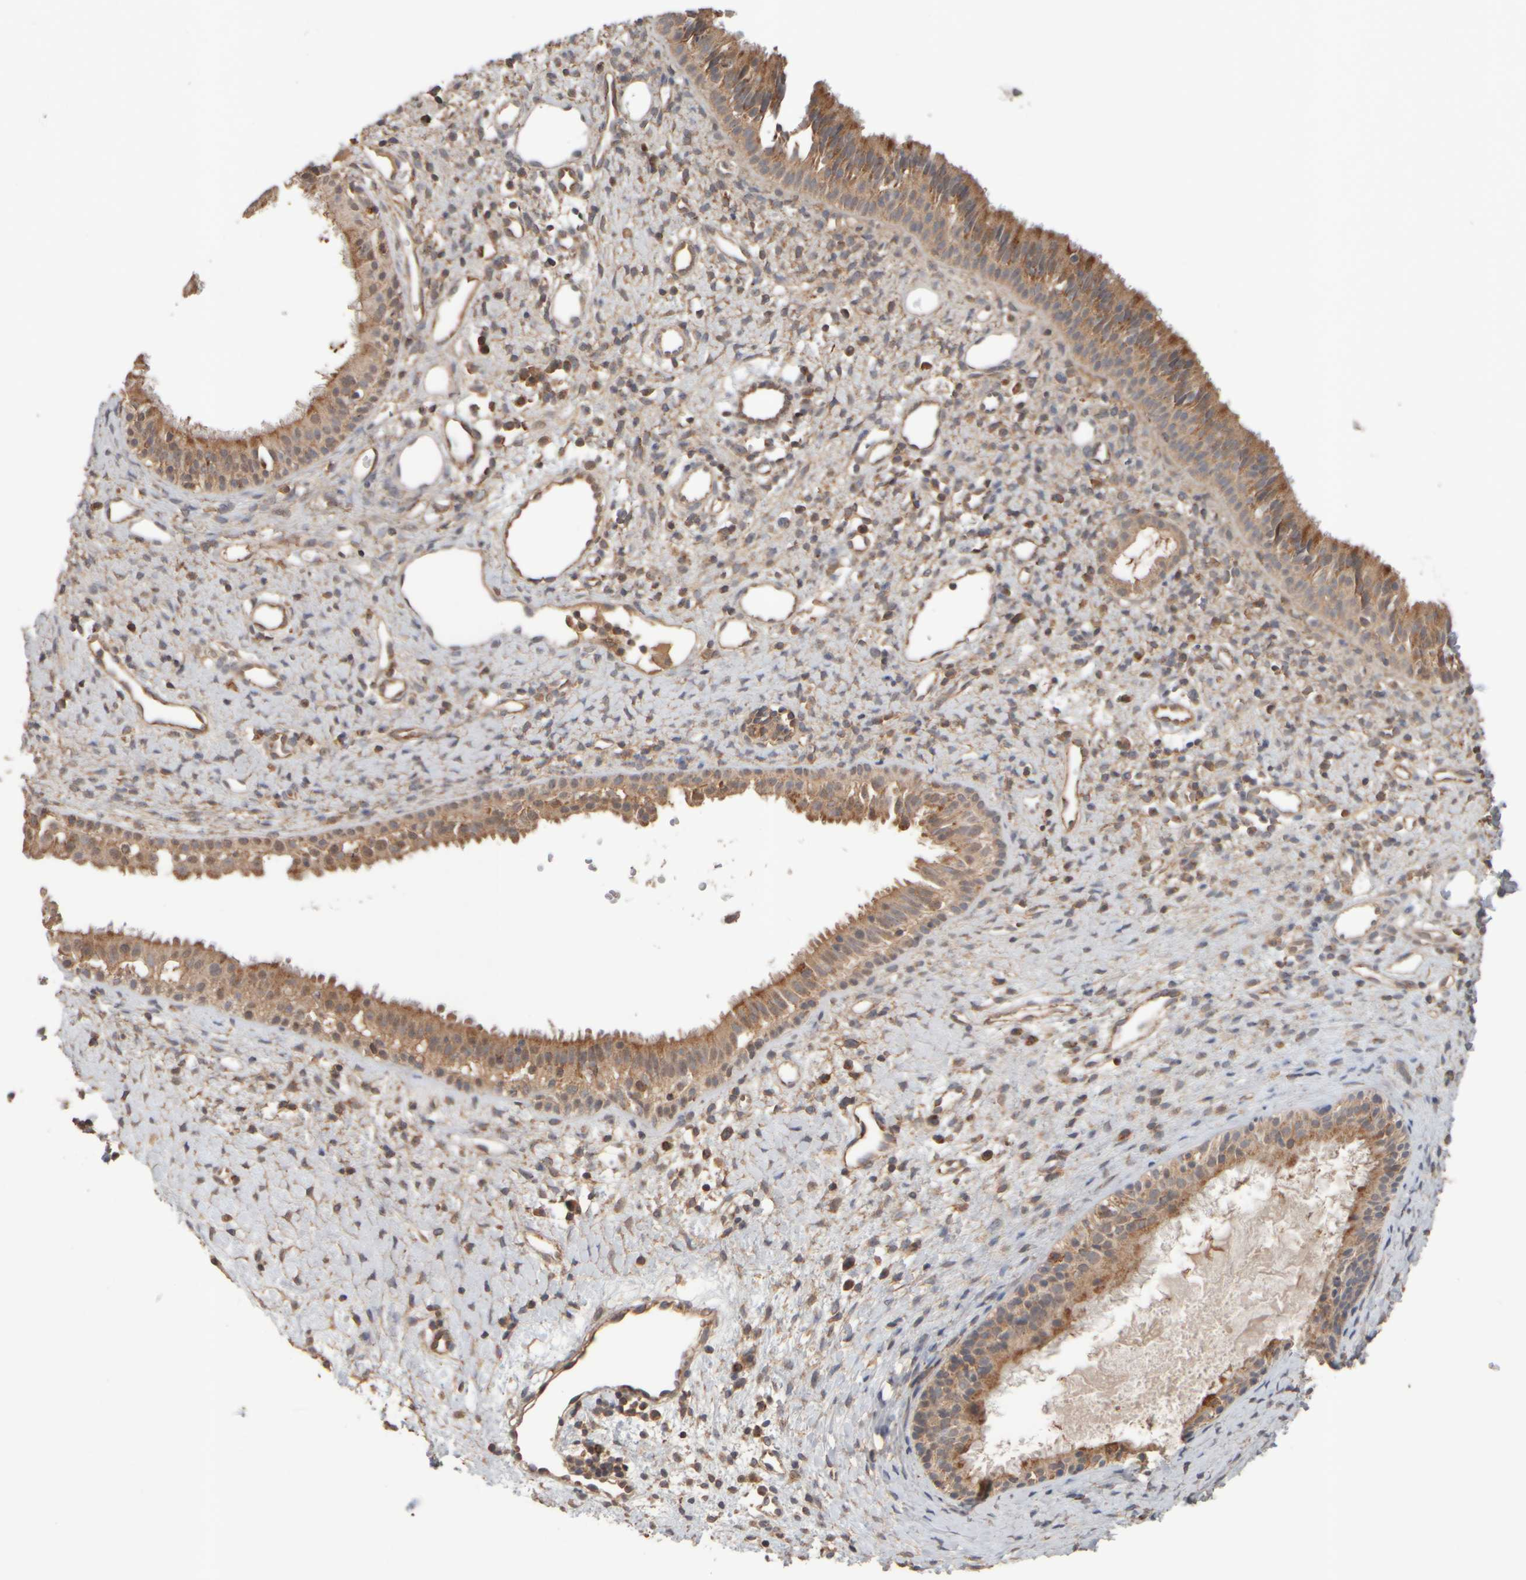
{"staining": {"intensity": "moderate", "quantity": ">75%", "location": "cytoplasmic/membranous"}, "tissue": "nasopharynx", "cell_type": "Respiratory epithelial cells", "image_type": "normal", "snomed": [{"axis": "morphology", "description": "Normal tissue, NOS"}, {"axis": "topography", "description": "Nasopharynx"}], "caption": "Nasopharynx stained for a protein reveals moderate cytoplasmic/membranous positivity in respiratory epithelial cells. (DAB IHC, brown staining for protein, blue staining for nuclei).", "gene": "EIF2B3", "patient": {"sex": "male", "age": 22}}